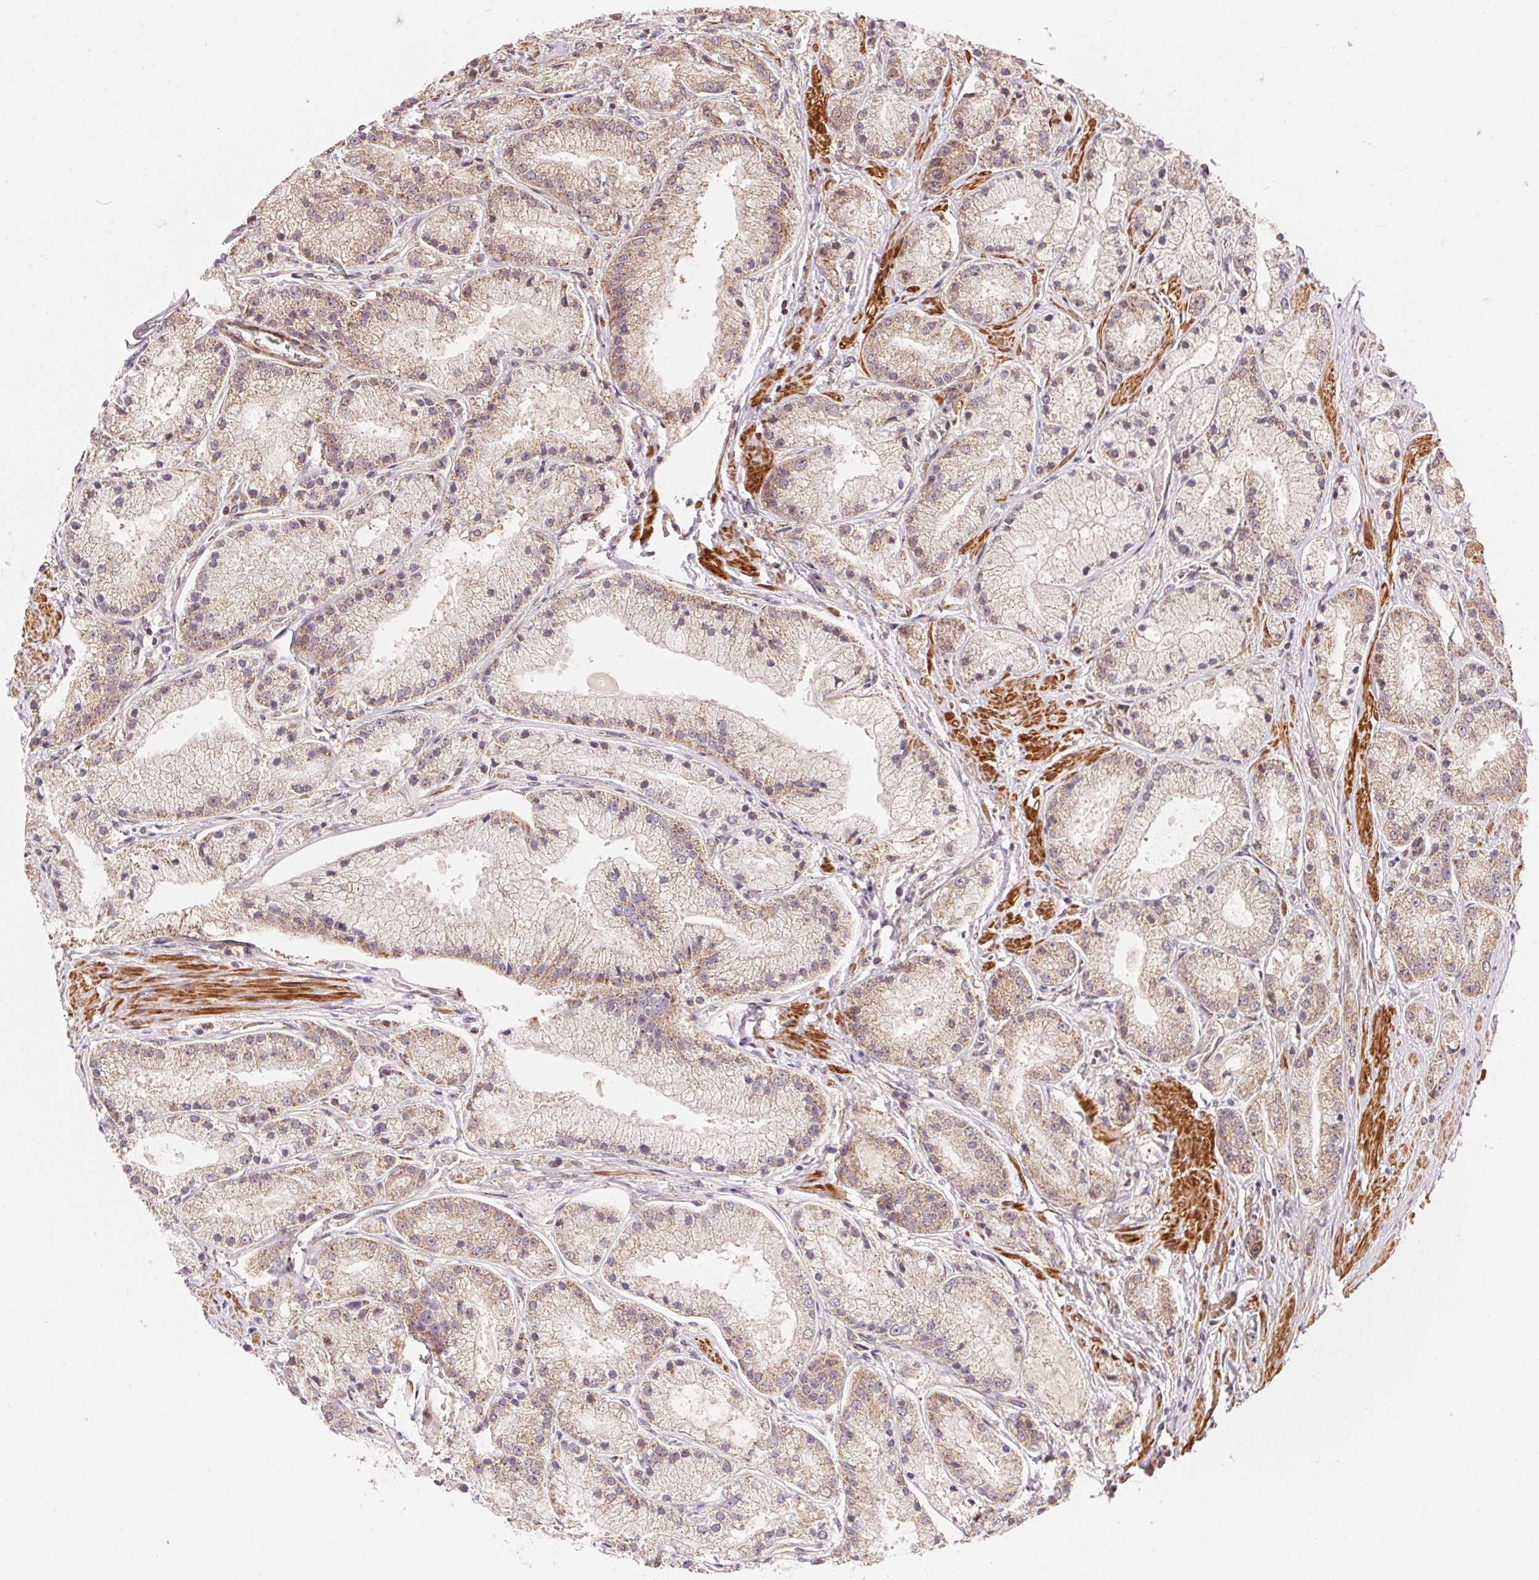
{"staining": {"intensity": "weak", "quantity": ">75%", "location": "cytoplasmic/membranous"}, "tissue": "prostate cancer", "cell_type": "Tumor cells", "image_type": "cancer", "snomed": [{"axis": "morphology", "description": "Adenocarcinoma, High grade"}, {"axis": "topography", "description": "Prostate"}], "caption": "Prostate adenocarcinoma (high-grade) stained with a protein marker shows weak staining in tumor cells.", "gene": "TNIP2", "patient": {"sex": "male", "age": 67}}